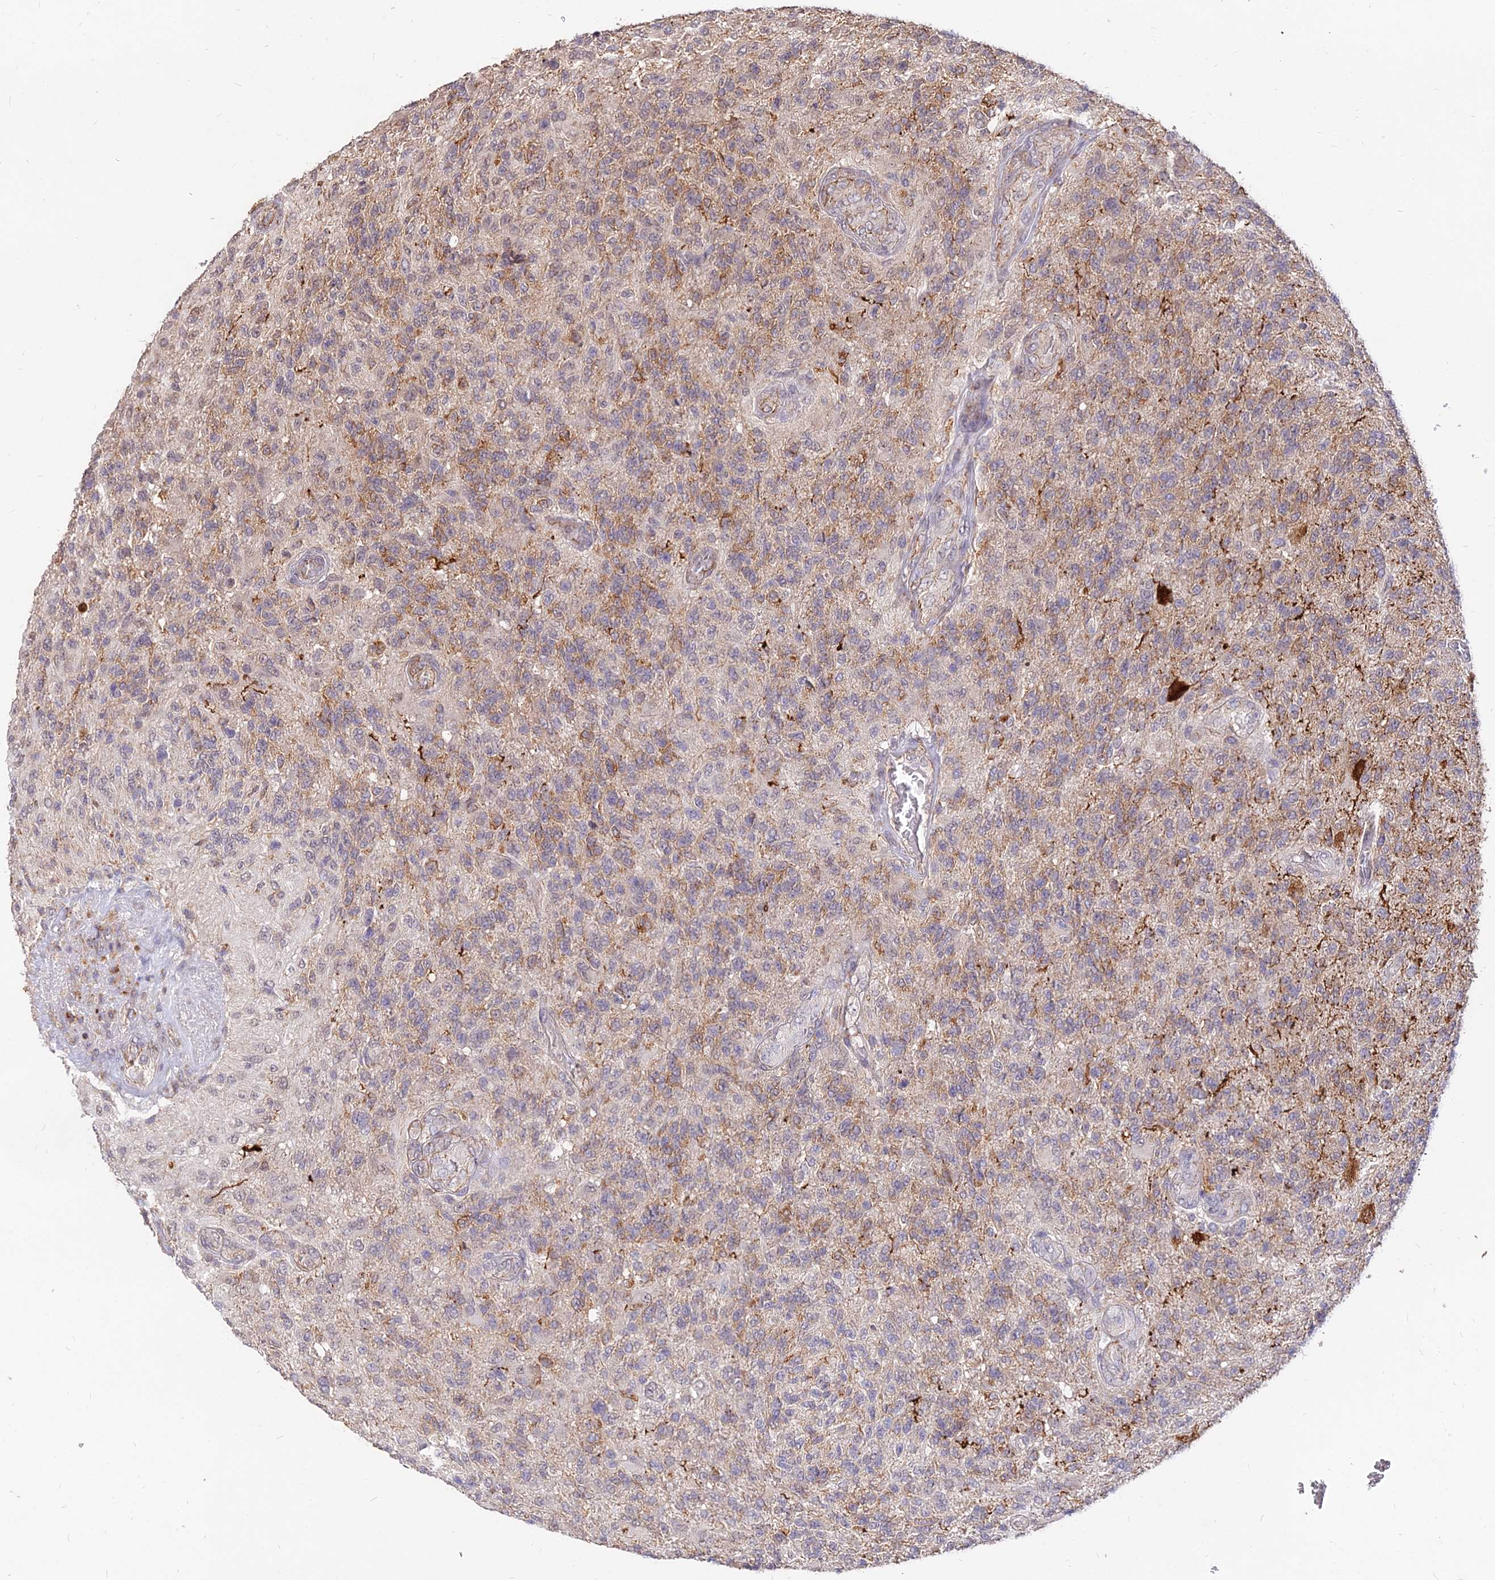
{"staining": {"intensity": "weak", "quantity": "<25%", "location": "cytoplasmic/membranous"}, "tissue": "glioma", "cell_type": "Tumor cells", "image_type": "cancer", "snomed": [{"axis": "morphology", "description": "Glioma, malignant, High grade"}, {"axis": "topography", "description": "Brain"}], "caption": "The image displays no significant staining in tumor cells of malignant high-grade glioma. (DAB (3,3'-diaminobenzidine) IHC visualized using brightfield microscopy, high magnification).", "gene": "C11orf68", "patient": {"sex": "male", "age": 56}}